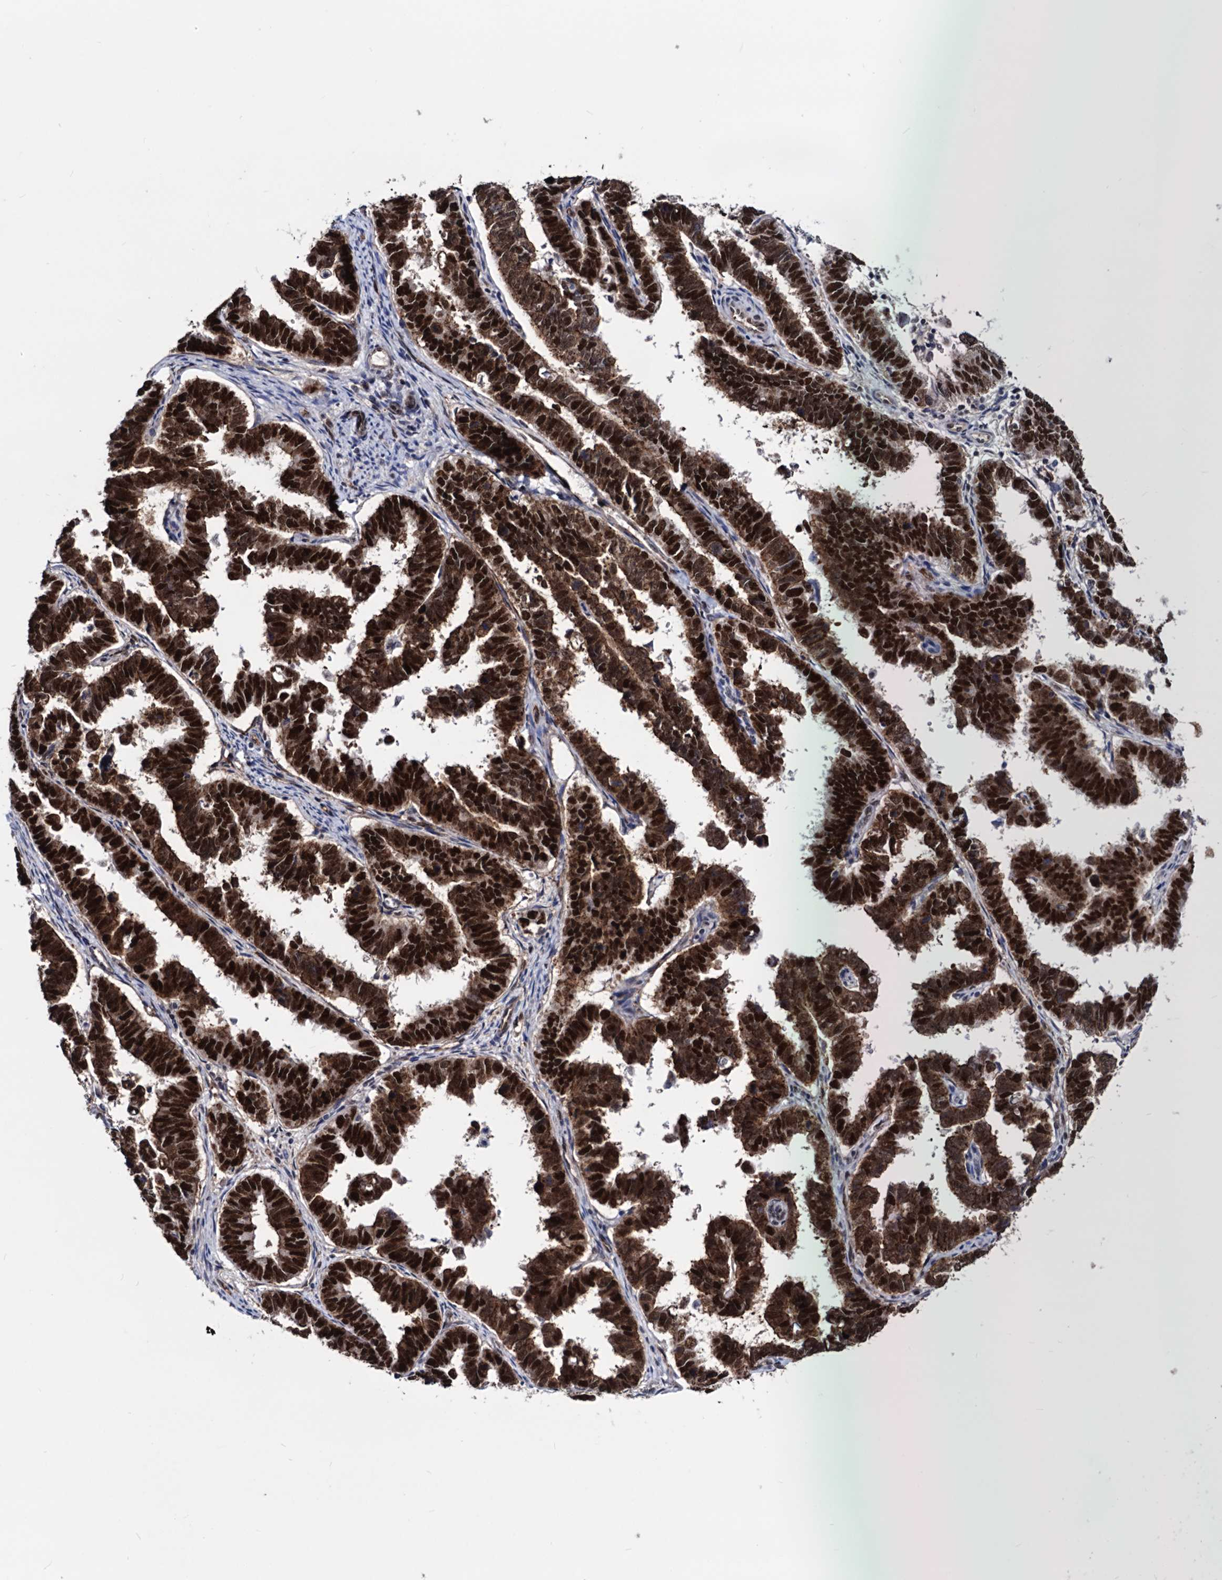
{"staining": {"intensity": "strong", "quantity": ">75%", "location": "cytoplasmic/membranous,nuclear"}, "tissue": "endometrial cancer", "cell_type": "Tumor cells", "image_type": "cancer", "snomed": [{"axis": "morphology", "description": "Adenocarcinoma, NOS"}, {"axis": "topography", "description": "Endometrium"}], "caption": "Protein staining of adenocarcinoma (endometrial) tissue shows strong cytoplasmic/membranous and nuclear positivity in approximately >75% of tumor cells.", "gene": "GALNT11", "patient": {"sex": "female", "age": 75}}